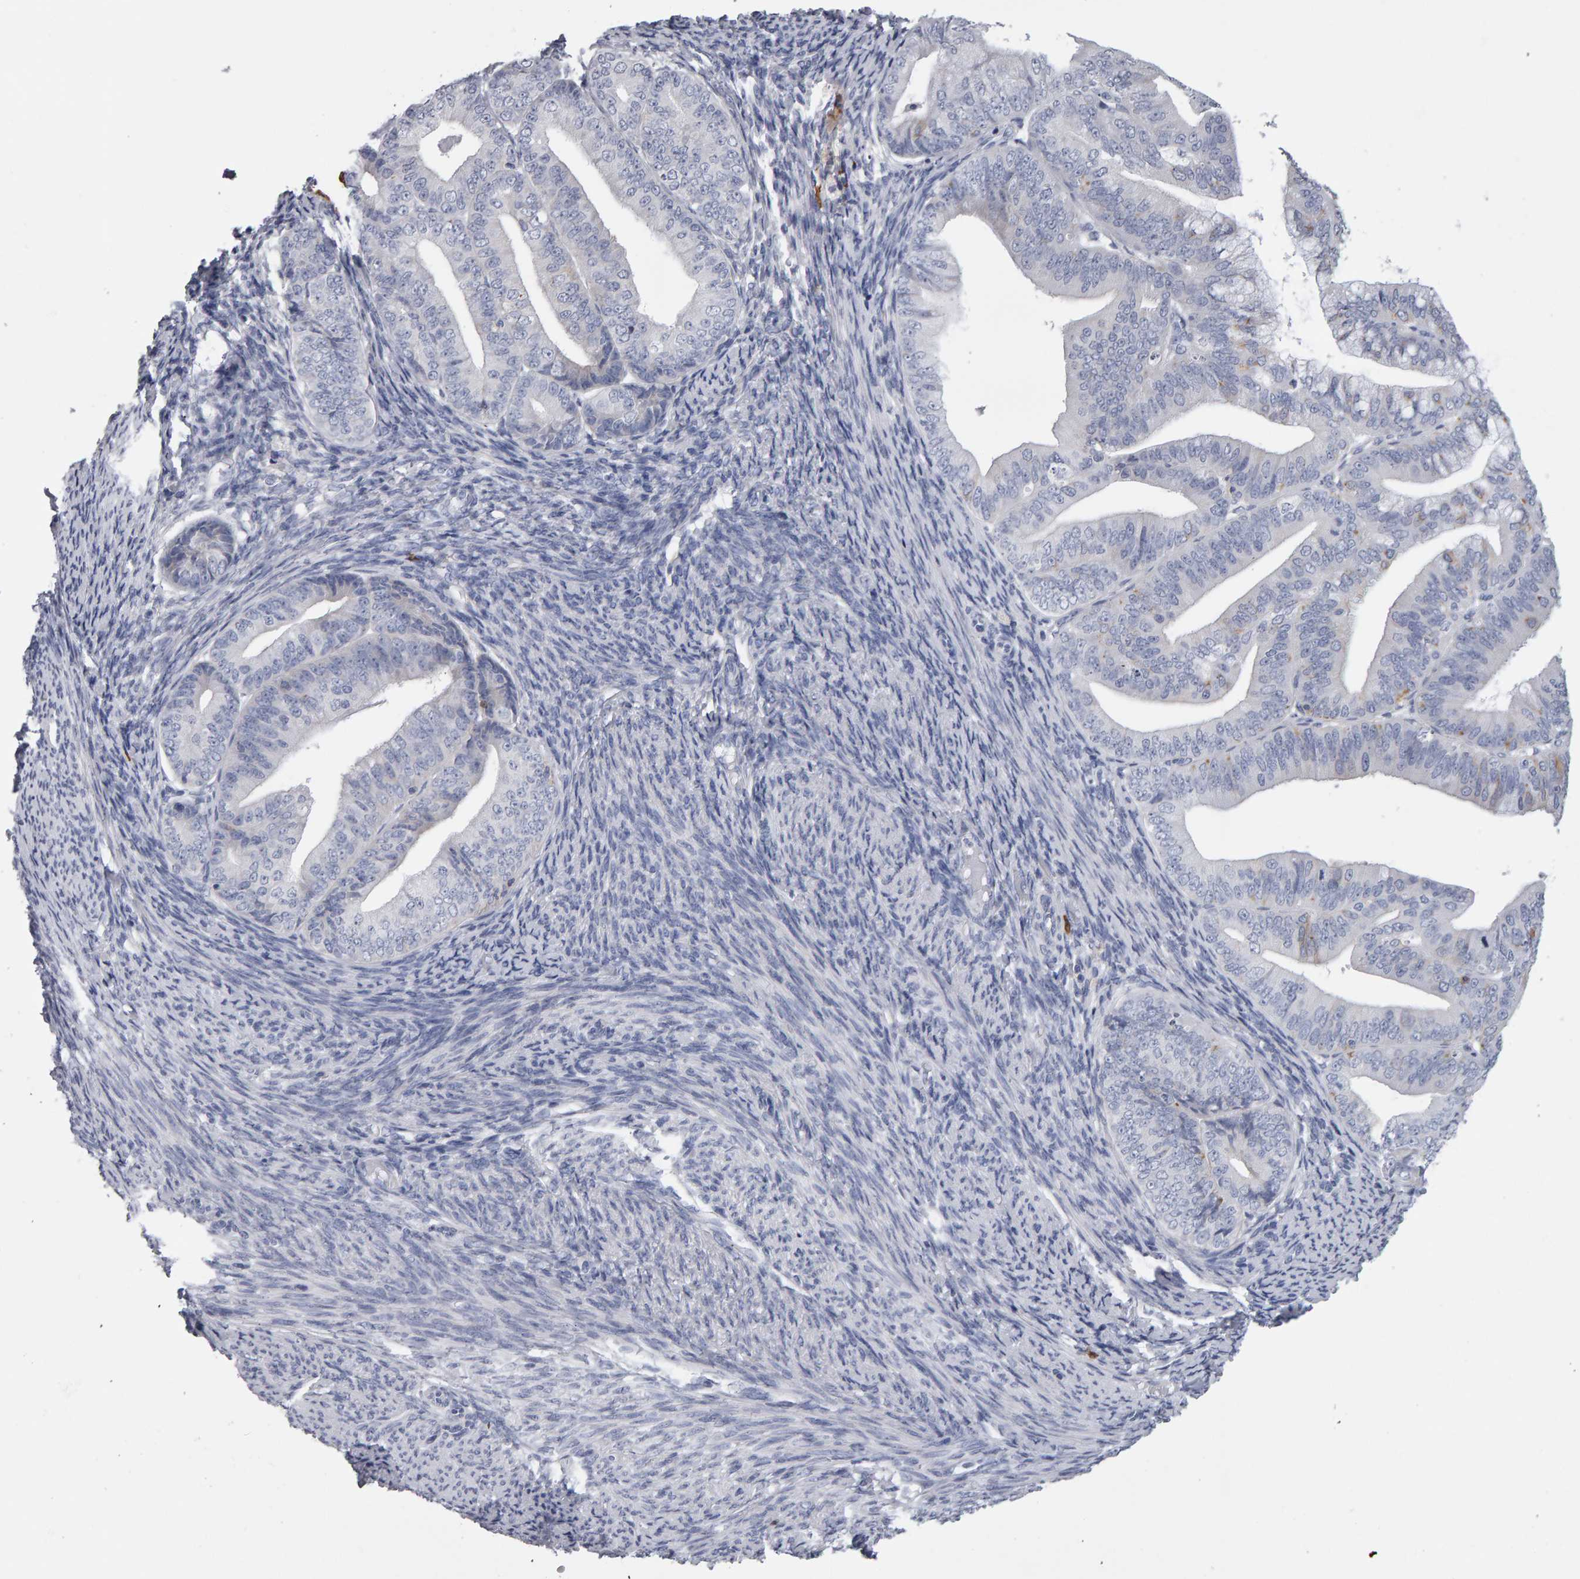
{"staining": {"intensity": "negative", "quantity": "none", "location": "none"}, "tissue": "endometrial cancer", "cell_type": "Tumor cells", "image_type": "cancer", "snomed": [{"axis": "morphology", "description": "Adenocarcinoma, NOS"}, {"axis": "topography", "description": "Endometrium"}], "caption": "Photomicrograph shows no protein expression in tumor cells of endometrial cancer tissue.", "gene": "CD38", "patient": {"sex": "female", "age": 63}}